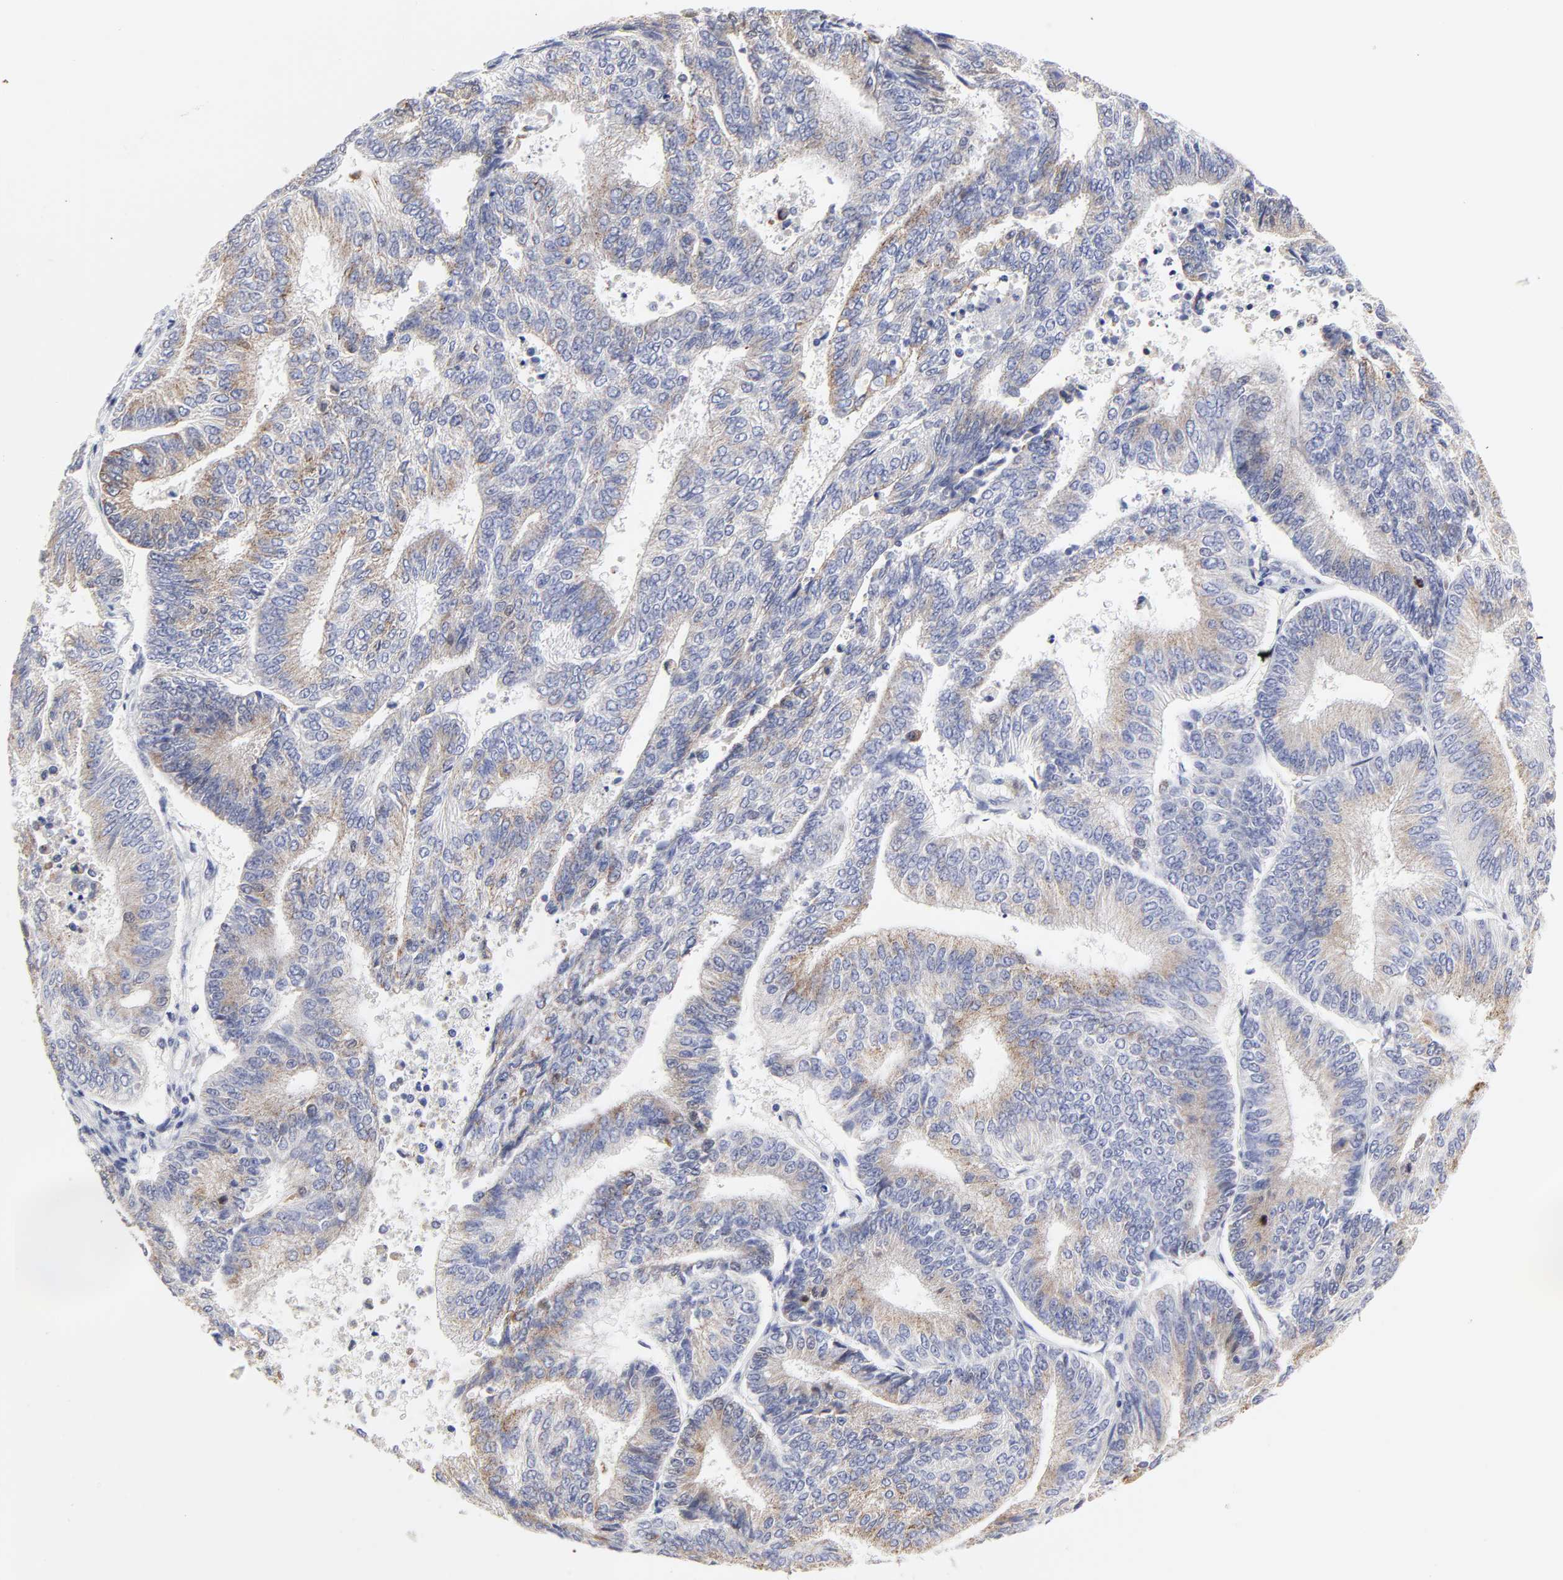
{"staining": {"intensity": "moderate", "quantity": "25%-75%", "location": "cytoplasmic/membranous"}, "tissue": "endometrial cancer", "cell_type": "Tumor cells", "image_type": "cancer", "snomed": [{"axis": "morphology", "description": "Adenocarcinoma, NOS"}, {"axis": "topography", "description": "Endometrium"}], "caption": "Moderate cytoplasmic/membranous expression for a protein is seen in approximately 25%-75% of tumor cells of endometrial adenocarcinoma using immunohistochemistry.", "gene": "NCAPH", "patient": {"sex": "female", "age": 55}}